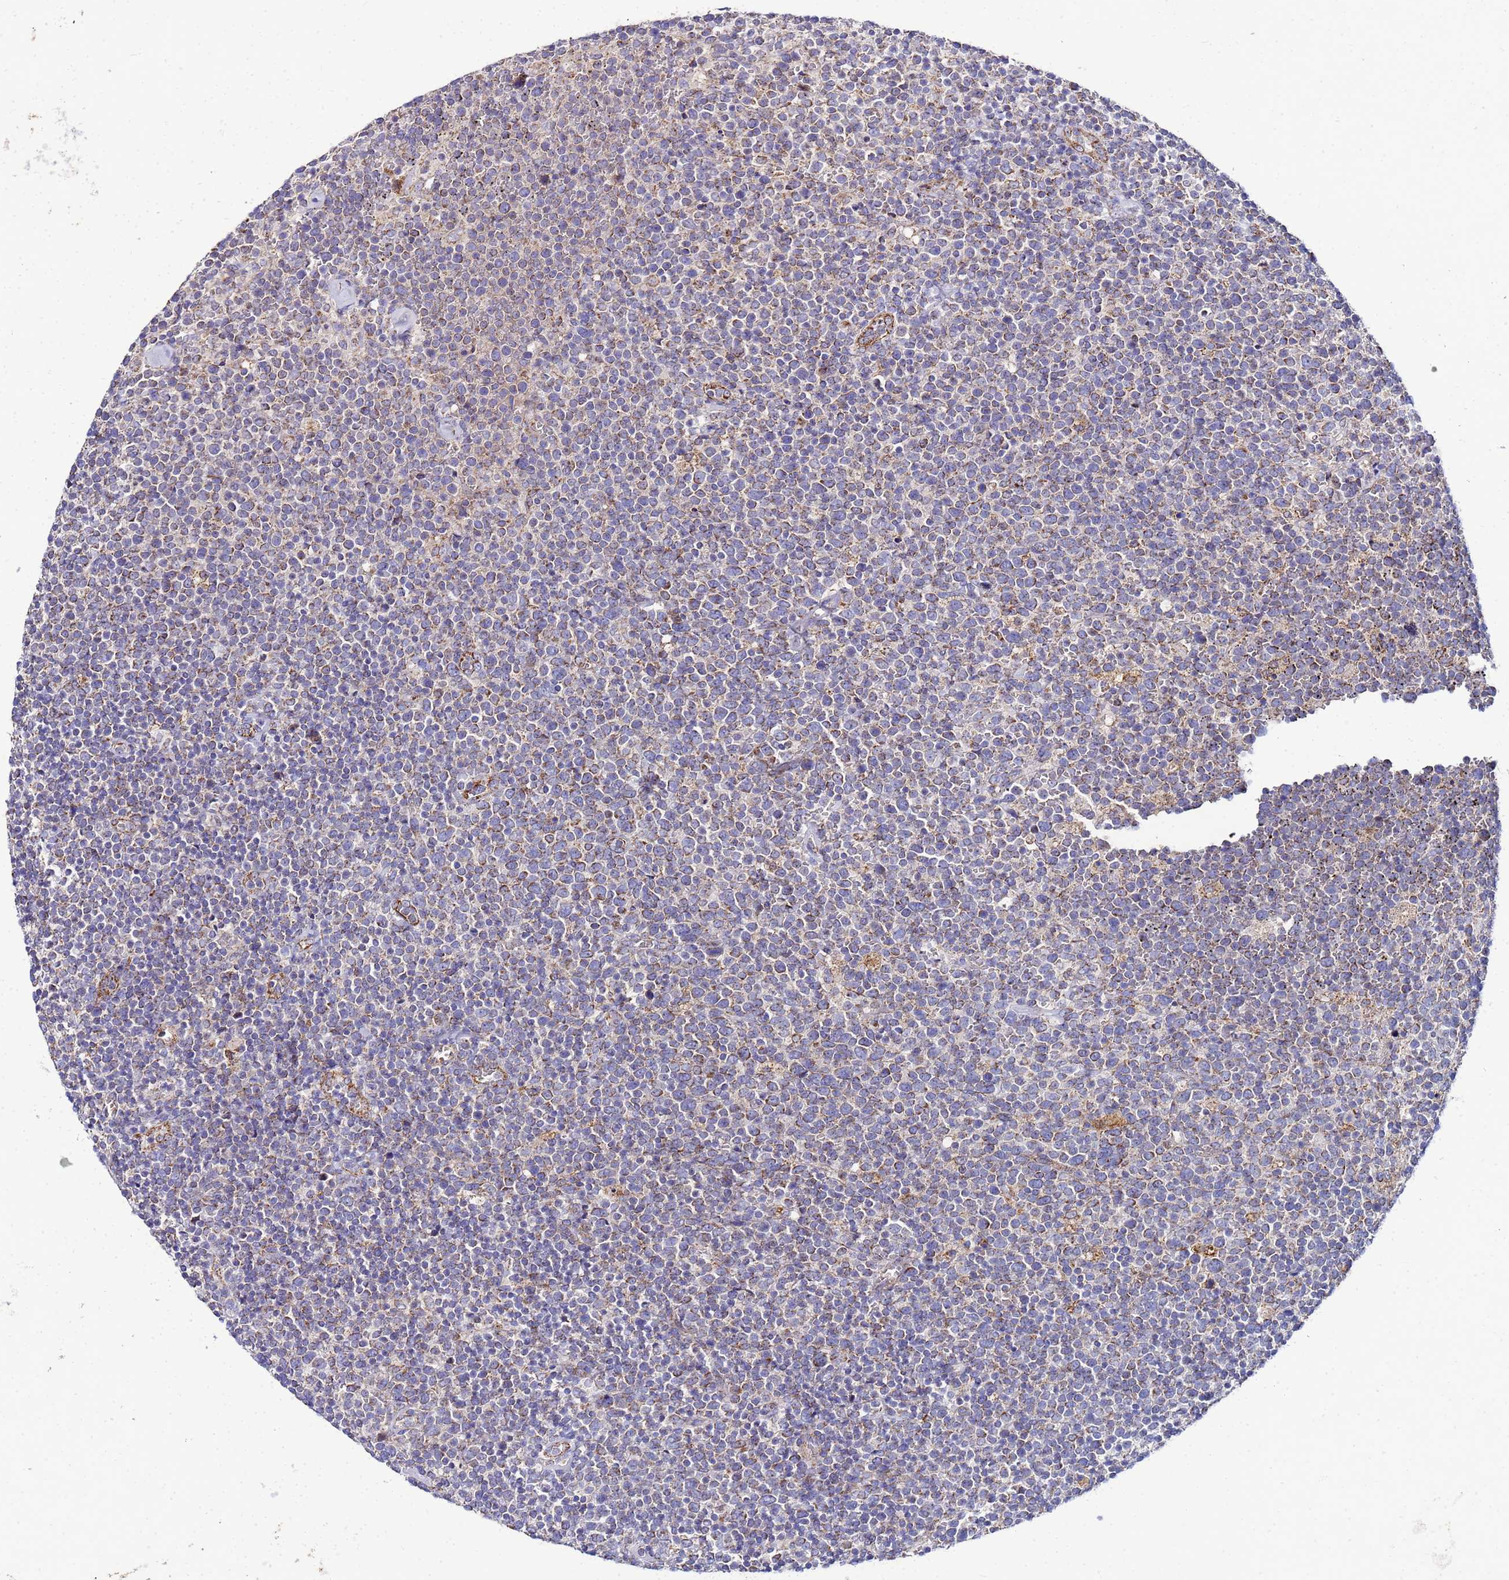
{"staining": {"intensity": "moderate", "quantity": "25%-75%", "location": "cytoplasmic/membranous"}, "tissue": "lymphoma", "cell_type": "Tumor cells", "image_type": "cancer", "snomed": [{"axis": "morphology", "description": "Malignant lymphoma, non-Hodgkin's type, High grade"}, {"axis": "topography", "description": "Lymph node"}], "caption": "Immunohistochemistry (IHC) (DAB (3,3'-diaminobenzidine)) staining of human high-grade malignant lymphoma, non-Hodgkin's type demonstrates moderate cytoplasmic/membranous protein positivity in approximately 25%-75% of tumor cells.", "gene": "FAHD2A", "patient": {"sex": "male", "age": 61}}